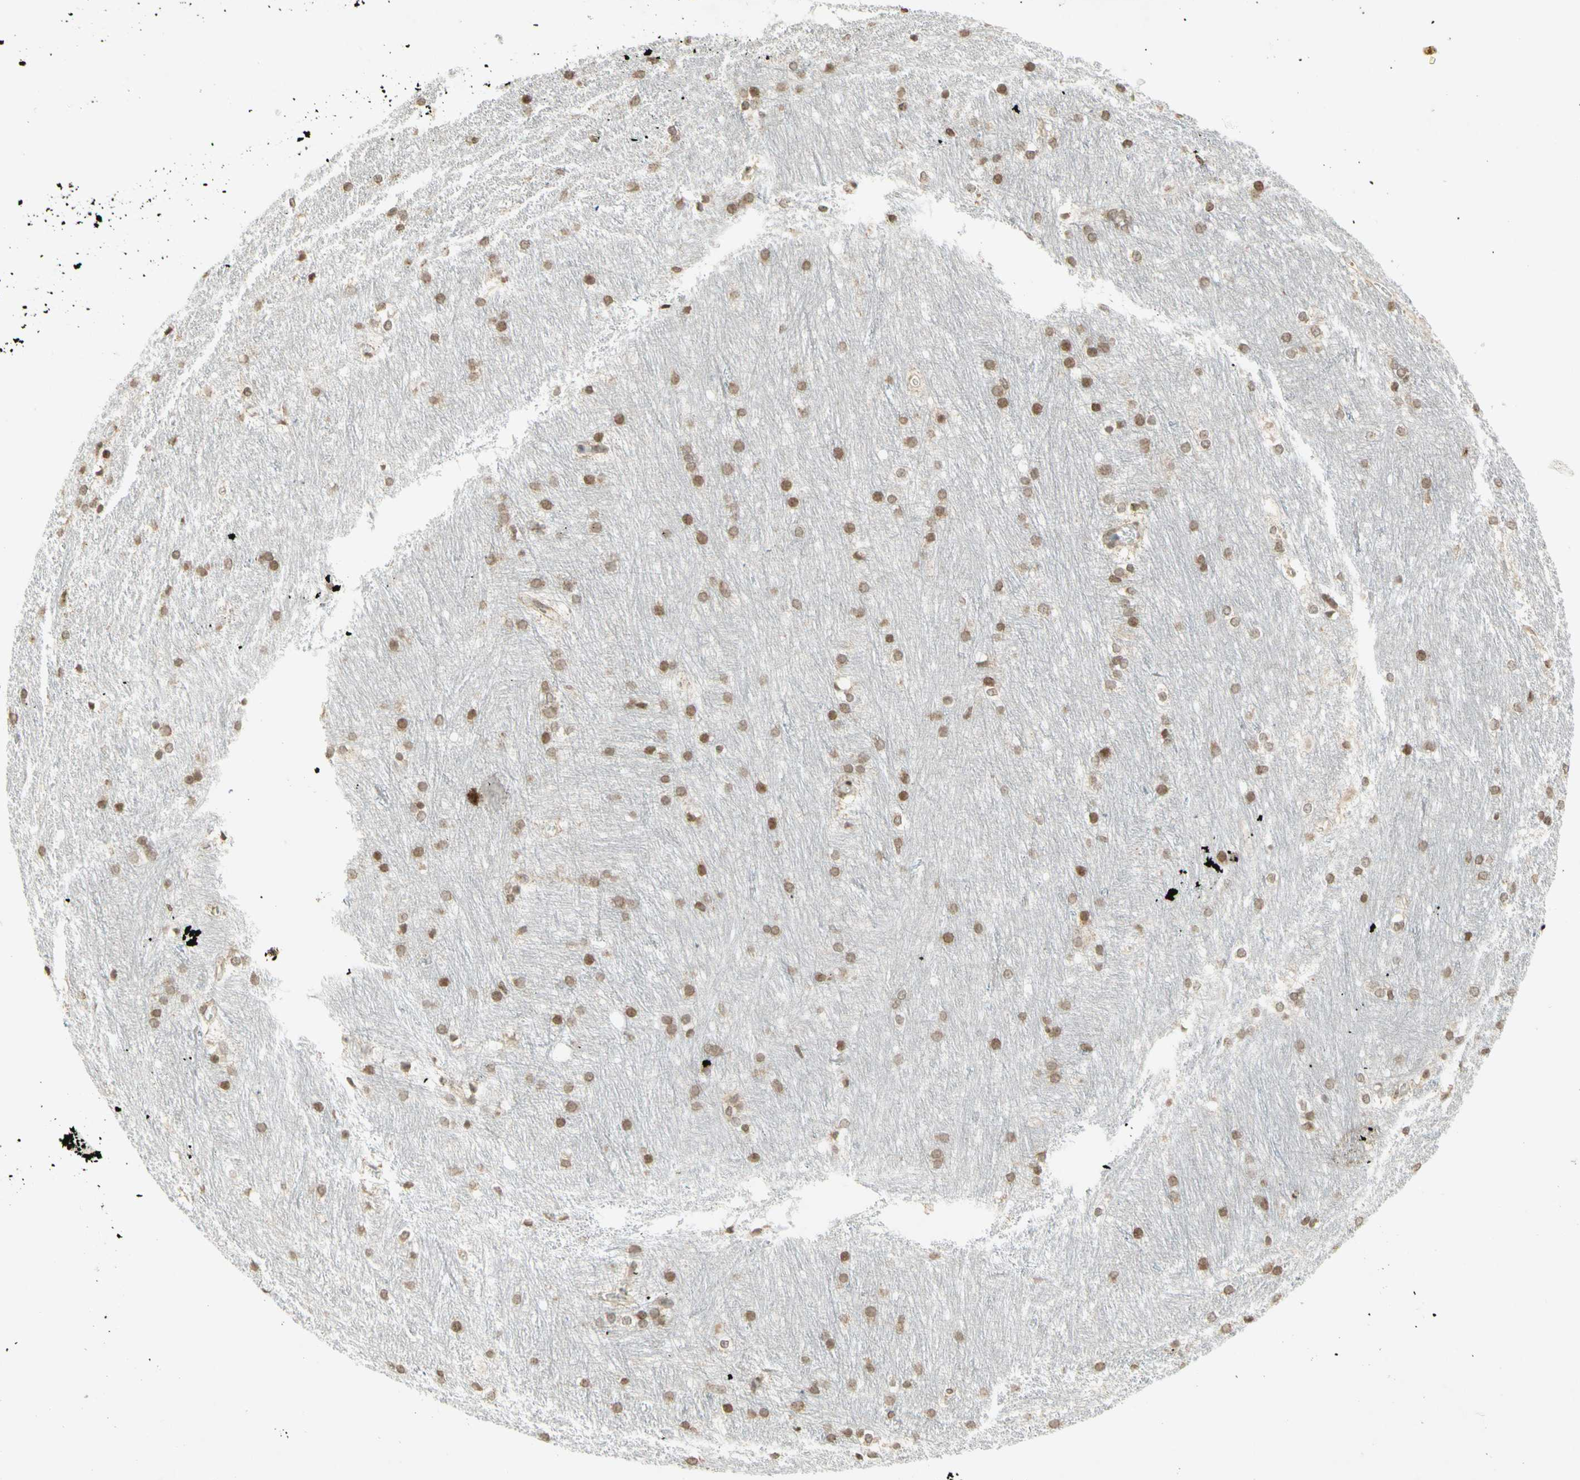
{"staining": {"intensity": "moderate", "quantity": ">75%", "location": "nuclear"}, "tissue": "caudate", "cell_type": "Glial cells", "image_type": "normal", "snomed": [{"axis": "morphology", "description": "Normal tissue, NOS"}, {"axis": "topography", "description": "Lateral ventricle wall"}], "caption": "Unremarkable caudate shows moderate nuclear positivity in about >75% of glial cells.", "gene": "CCNI", "patient": {"sex": "female", "age": 19}}